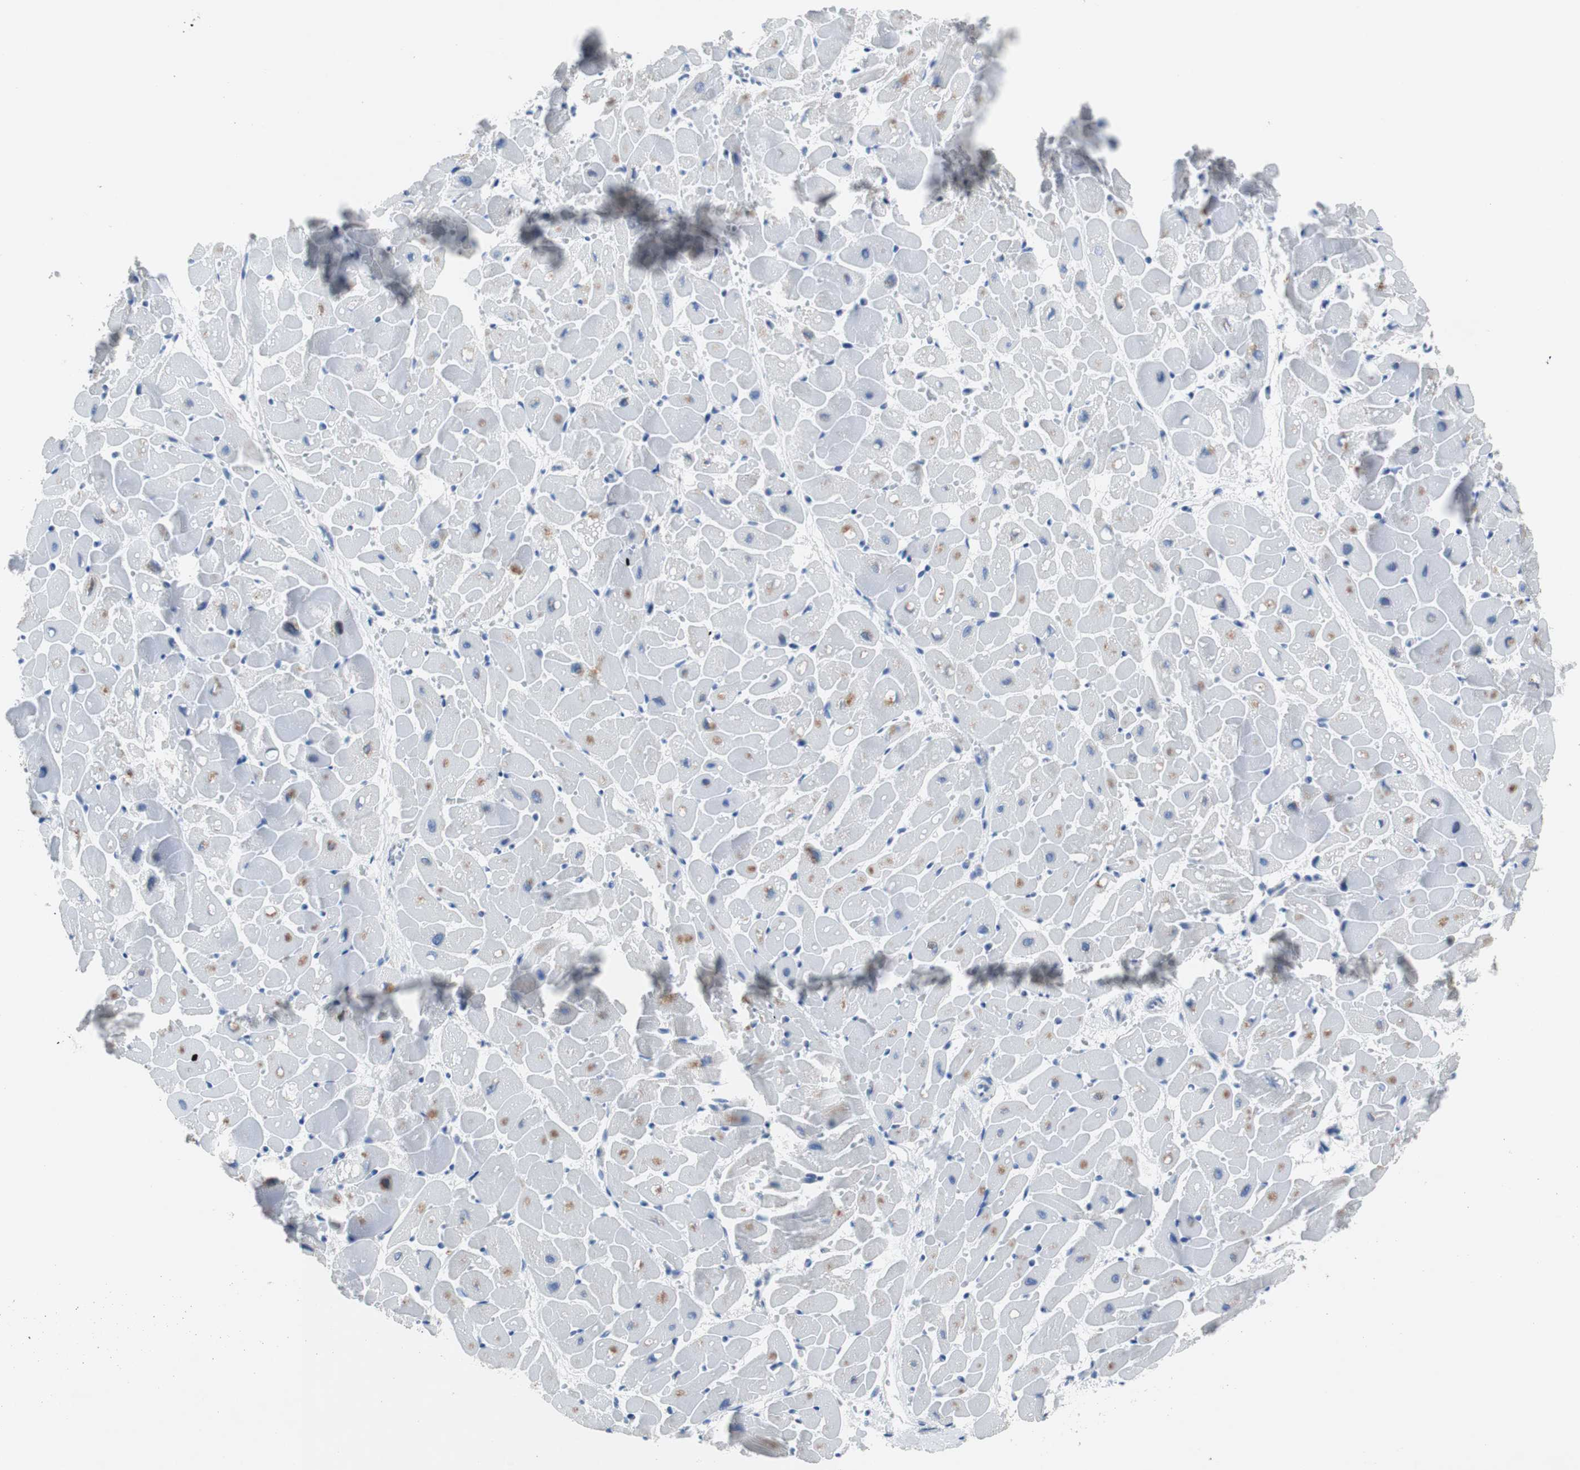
{"staining": {"intensity": "negative", "quantity": "none", "location": "none"}, "tissue": "heart muscle", "cell_type": "Cardiomyocytes", "image_type": "normal", "snomed": [{"axis": "morphology", "description": "Normal tissue, NOS"}, {"axis": "topography", "description": "Heart"}], "caption": "Cardiomyocytes show no significant protein expression in unremarkable heart muscle. (Stains: DAB (3,3'-diaminobenzidine) IHC with hematoxylin counter stain, Microscopy: brightfield microscopy at high magnification).", "gene": "EEF2K", "patient": {"sex": "female", "age": 19}}